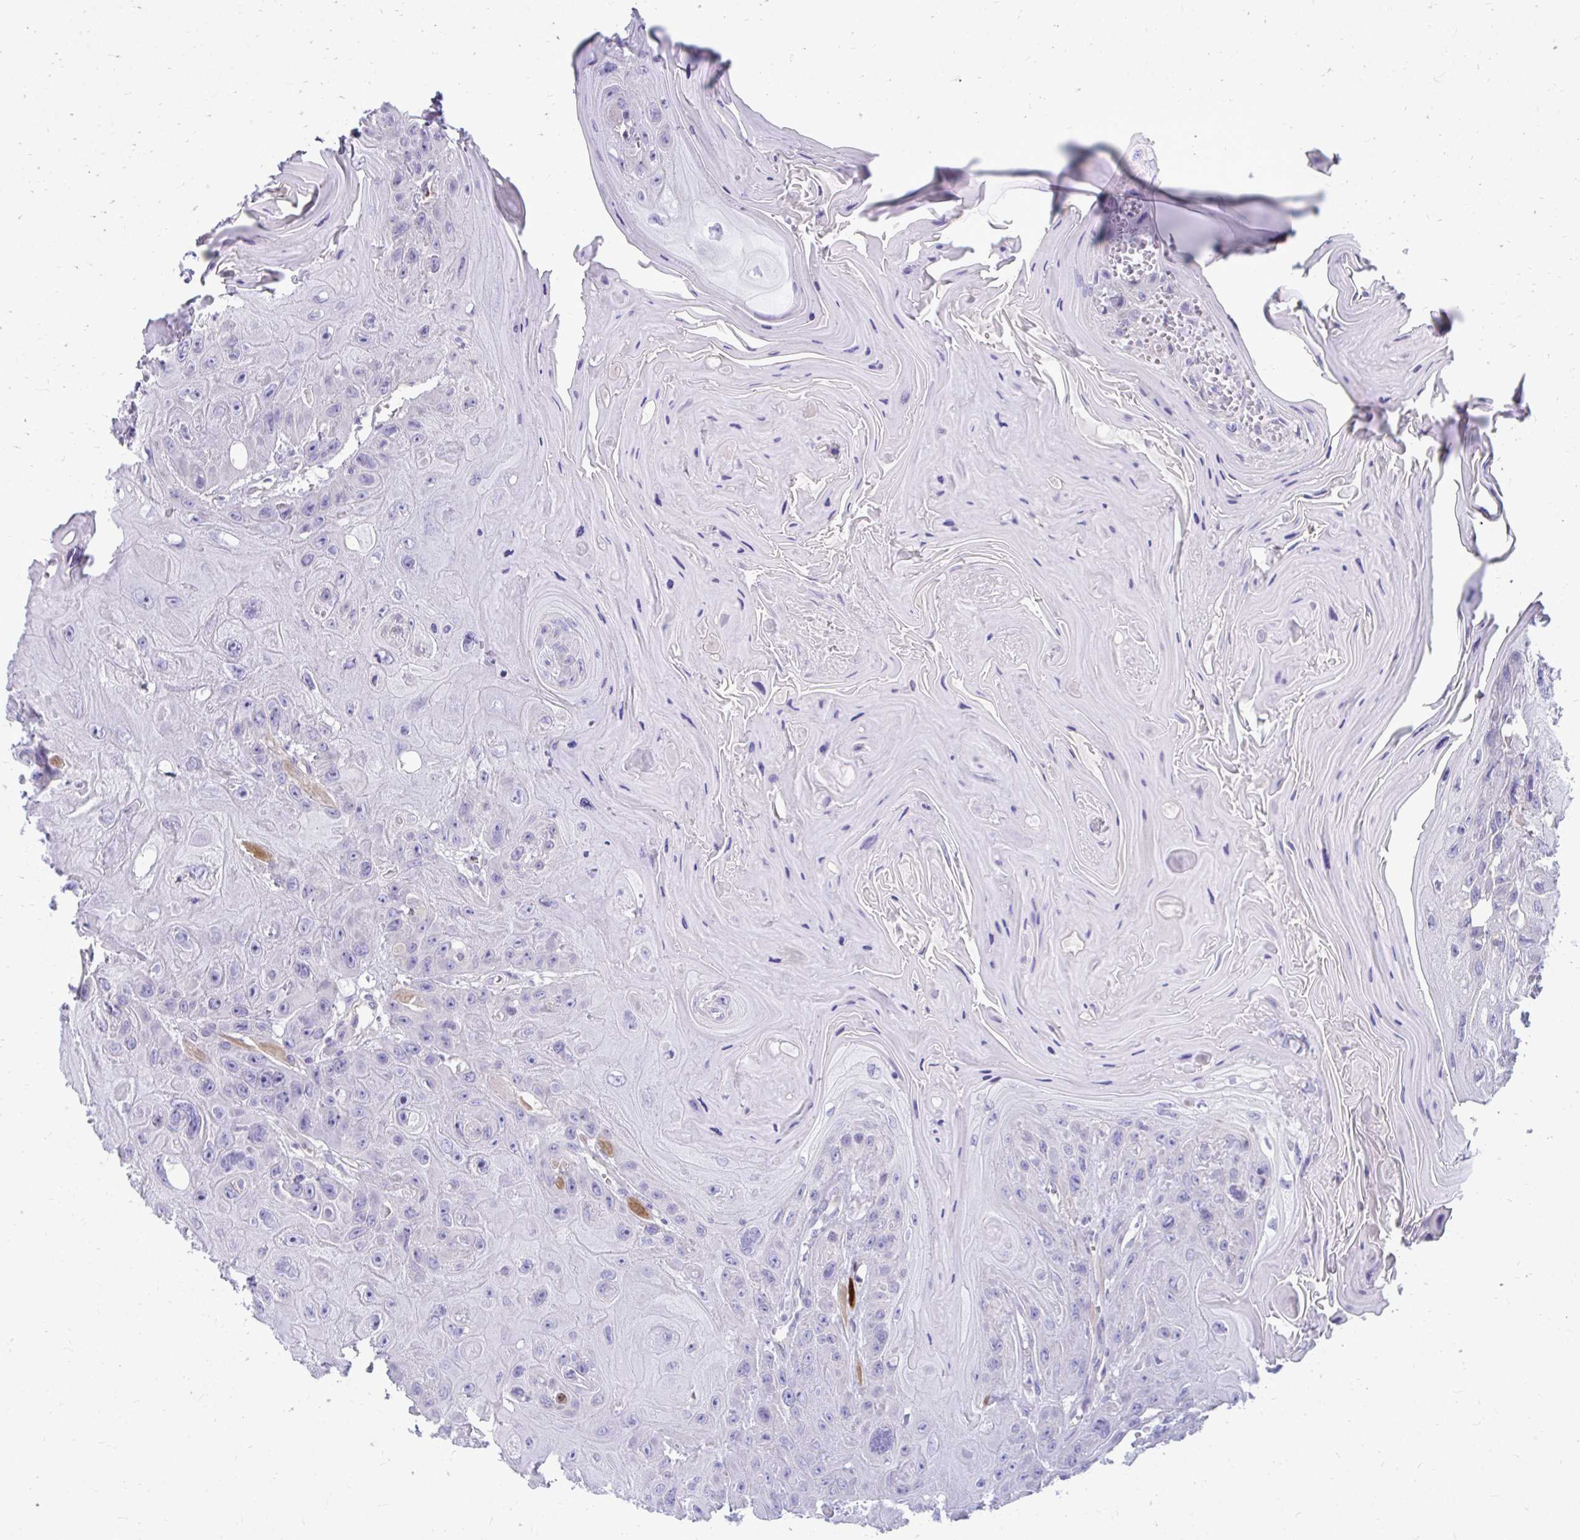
{"staining": {"intensity": "negative", "quantity": "none", "location": "none"}, "tissue": "head and neck cancer", "cell_type": "Tumor cells", "image_type": "cancer", "snomed": [{"axis": "morphology", "description": "Squamous cell carcinoma, NOS"}, {"axis": "topography", "description": "Head-Neck"}], "caption": "Immunohistochemistry (IHC) of human head and neck cancer displays no expression in tumor cells.", "gene": "FABP3", "patient": {"sex": "female", "age": 59}}